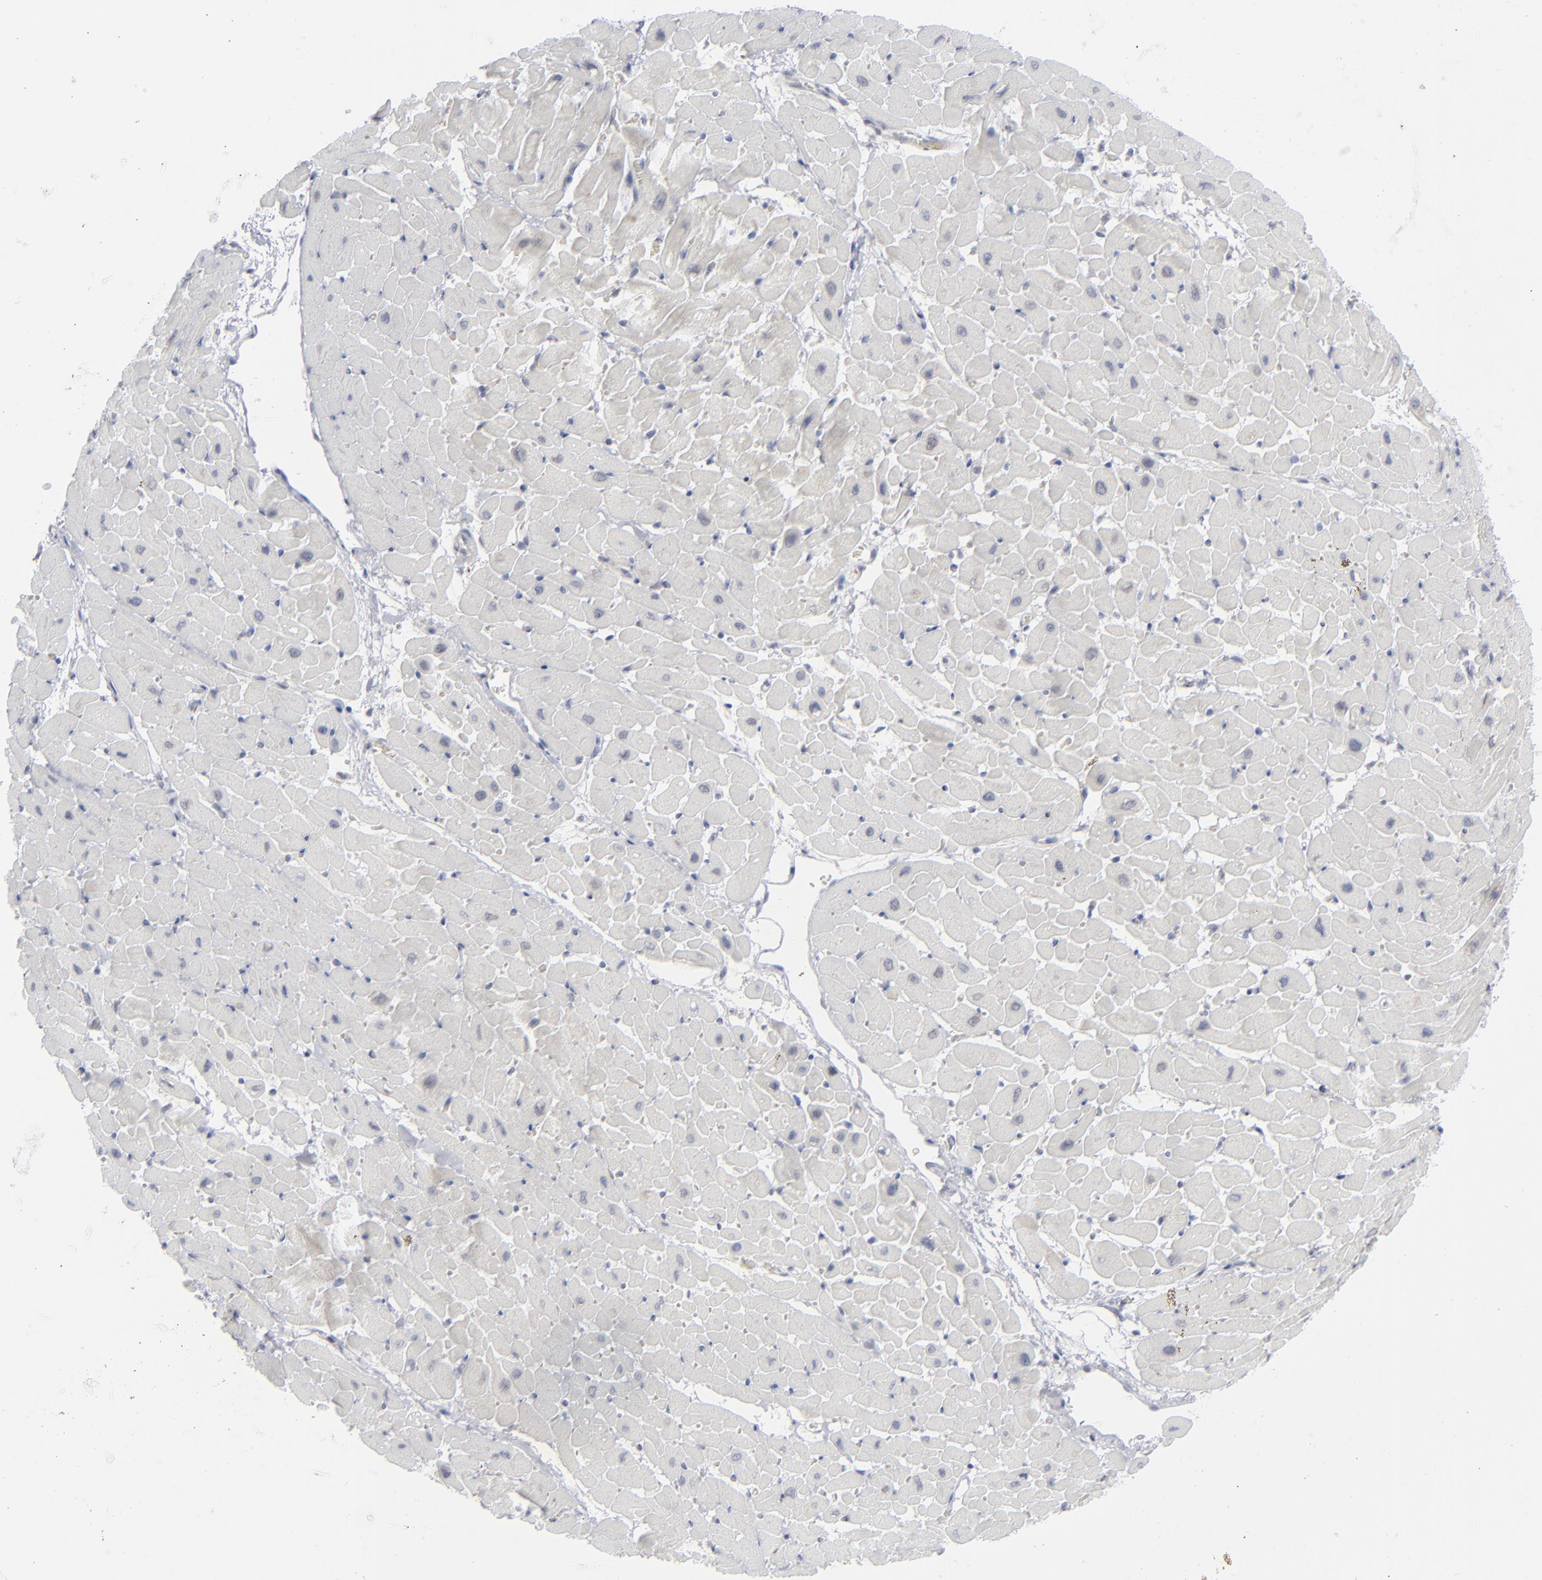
{"staining": {"intensity": "negative", "quantity": "none", "location": "none"}, "tissue": "heart muscle", "cell_type": "Cardiomyocytes", "image_type": "normal", "snomed": [{"axis": "morphology", "description": "Normal tissue, NOS"}, {"axis": "topography", "description": "Heart"}], "caption": "A micrograph of human heart muscle is negative for staining in cardiomyocytes. (DAB immunohistochemistry (IHC) visualized using brightfield microscopy, high magnification).", "gene": "NUP88", "patient": {"sex": "male", "age": 45}}